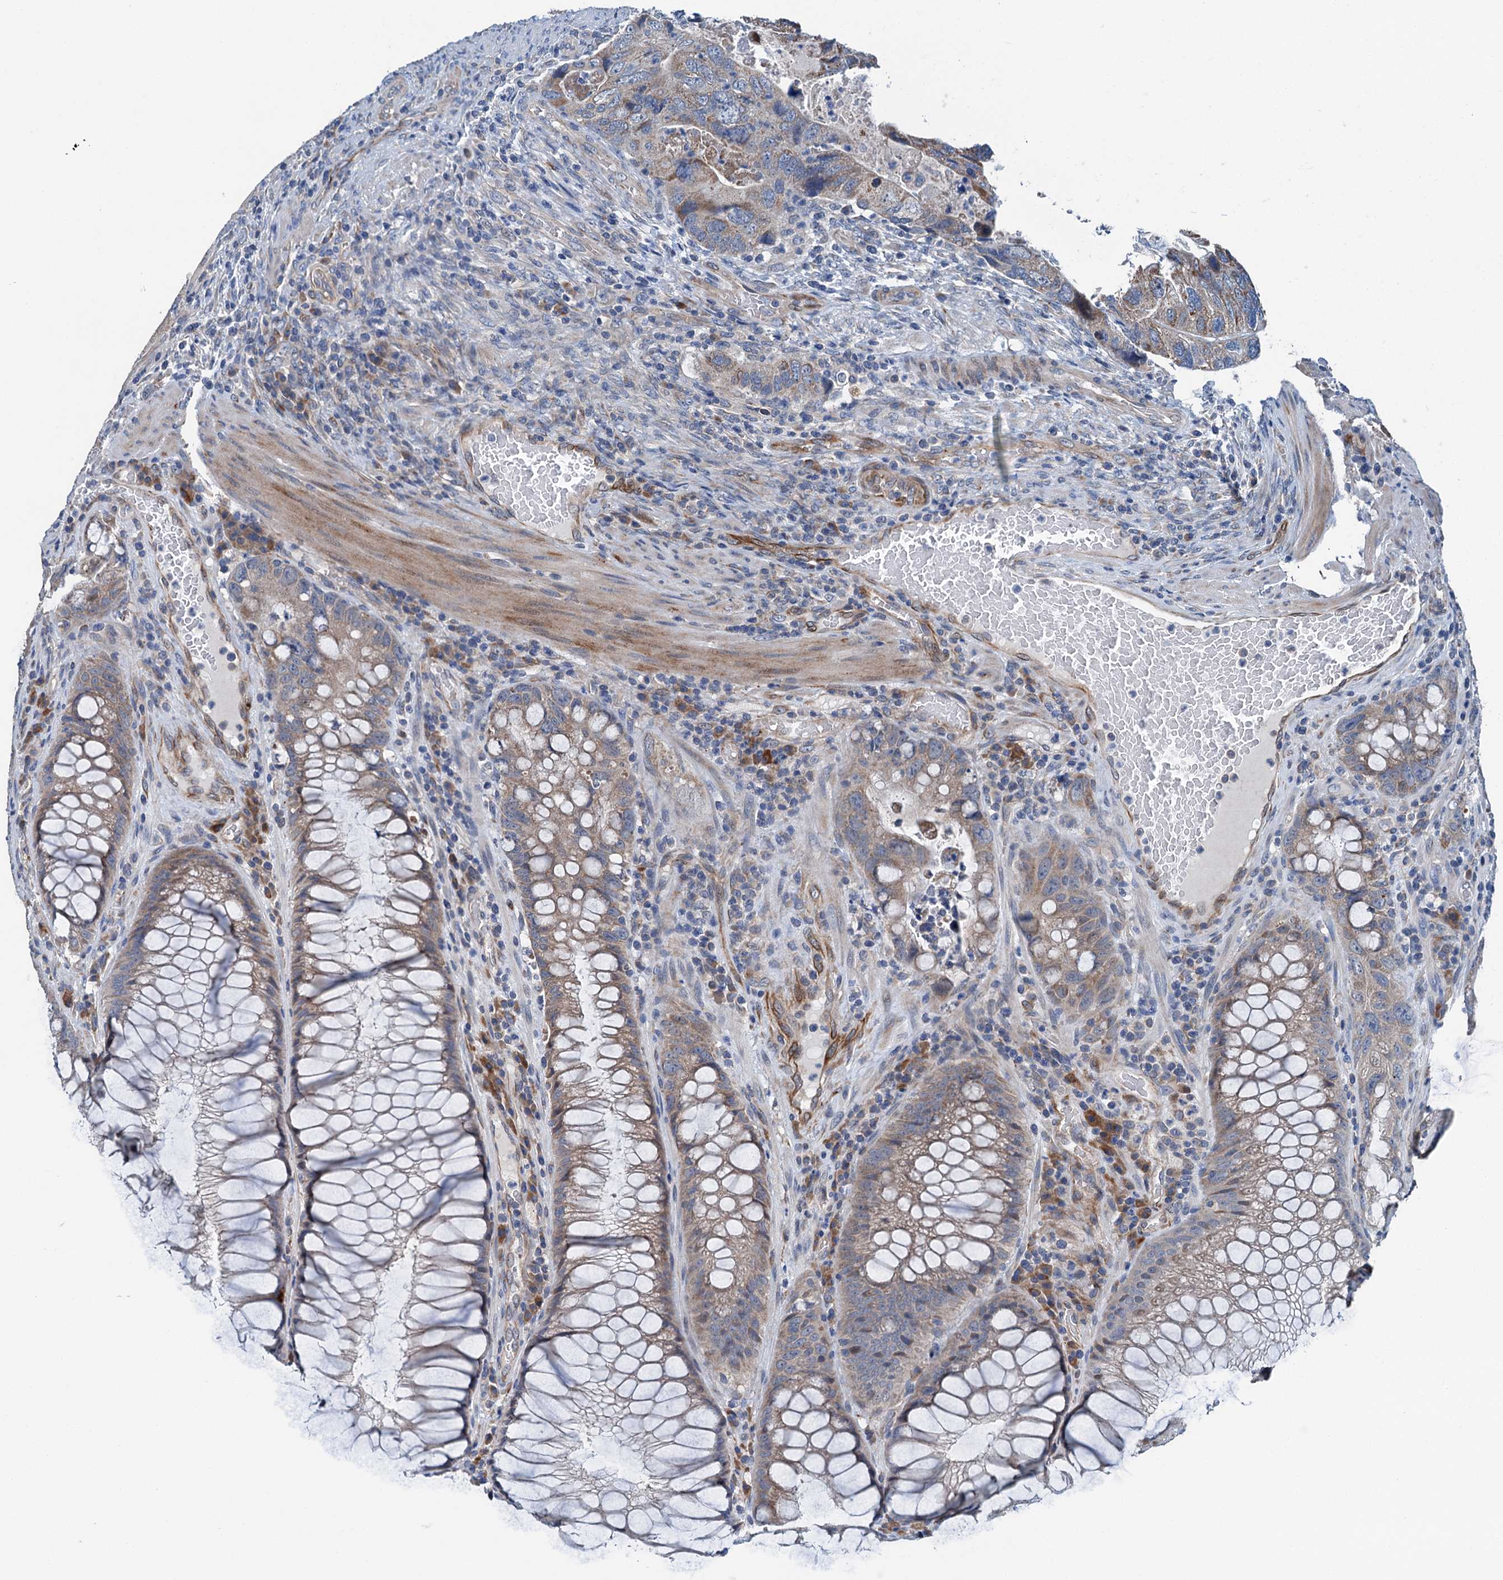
{"staining": {"intensity": "moderate", "quantity": ">75%", "location": "cytoplasmic/membranous"}, "tissue": "colorectal cancer", "cell_type": "Tumor cells", "image_type": "cancer", "snomed": [{"axis": "morphology", "description": "Adenocarcinoma, NOS"}, {"axis": "topography", "description": "Rectum"}], "caption": "Colorectal cancer stained with DAB IHC demonstrates medium levels of moderate cytoplasmic/membranous expression in approximately >75% of tumor cells. (Stains: DAB (3,3'-diaminobenzidine) in brown, nuclei in blue, Microscopy: brightfield microscopy at high magnification).", "gene": "ELAC1", "patient": {"sex": "male", "age": 63}}